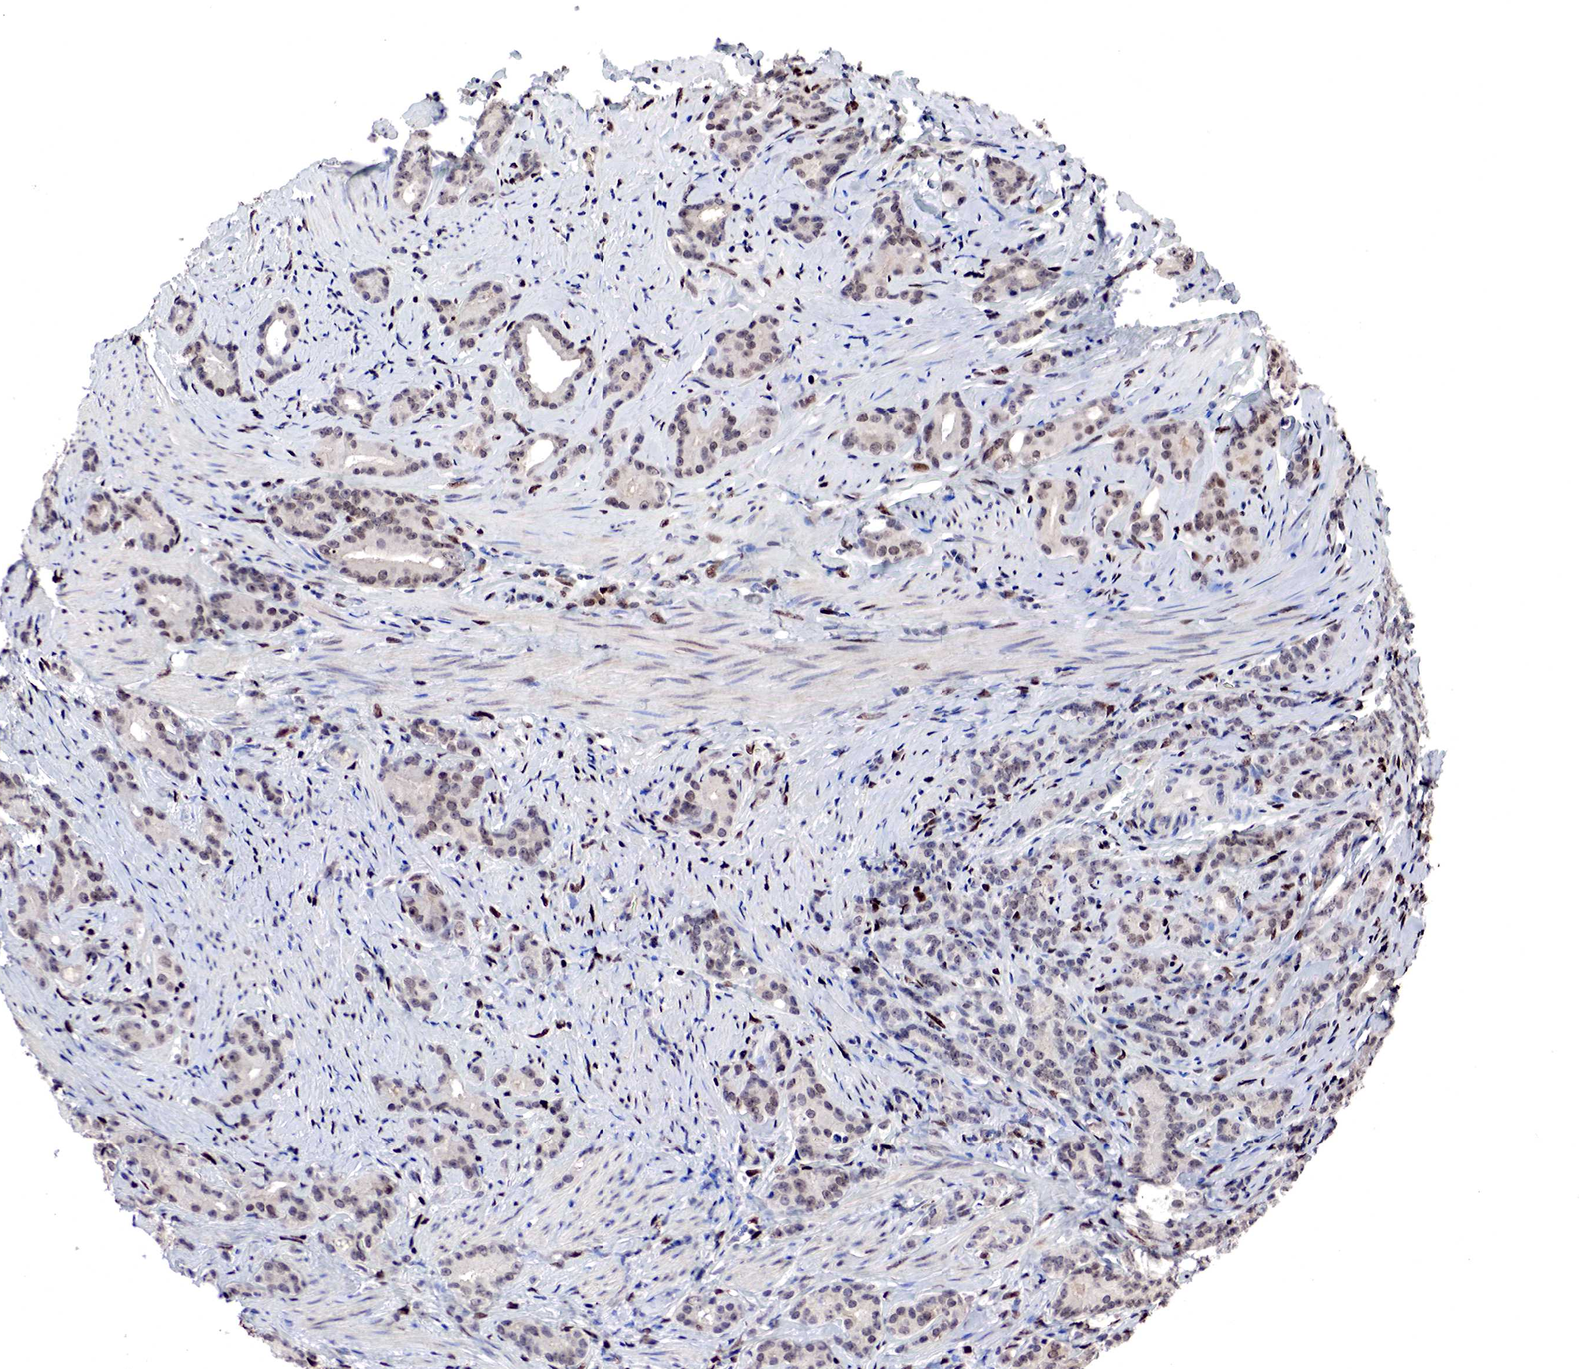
{"staining": {"intensity": "strong", "quantity": ">75%", "location": "nuclear"}, "tissue": "prostate cancer", "cell_type": "Tumor cells", "image_type": "cancer", "snomed": [{"axis": "morphology", "description": "Adenocarcinoma, Medium grade"}, {"axis": "topography", "description": "Prostate"}], "caption": "A histopathology image of prostate medium-grade adenocarcinoma stained for a protein shows strong nuclear brown staining in tumor cells.", "gene": "DACH2", "patient": {"sex": "male", "age": 59}}